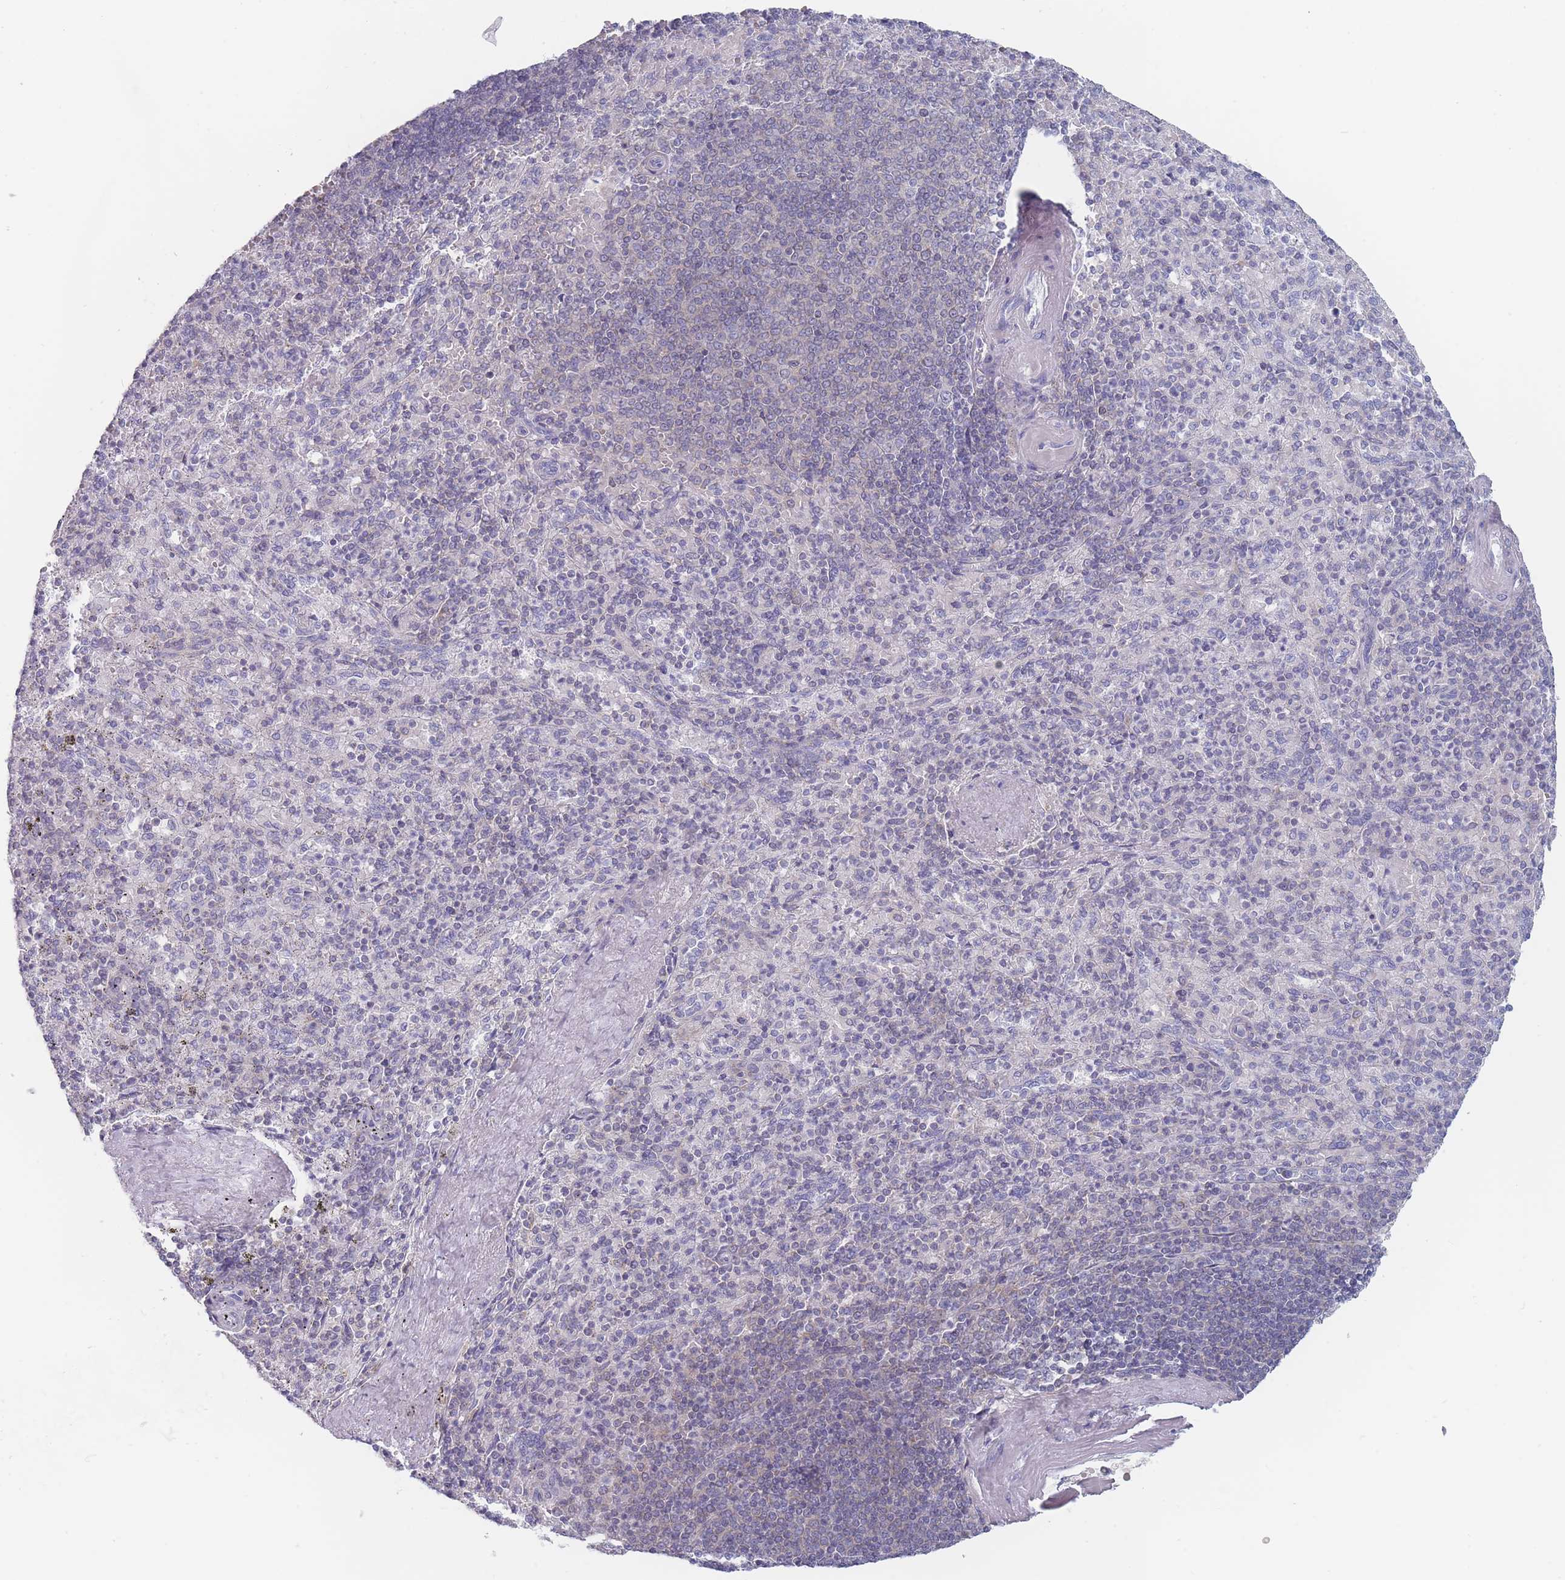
{"staining": {"intensity": "moderate", "quantity": "<25%", "location": "cytoplasmic/membranous"}, "tissue": "spleen", "cell_type": "Cells in red pulp", "image_type": "normal", "snomed": [{"axis": "morphology", "description": "Normal tissue, NOS"}, {"axis": "topography", "description": "Spleen"}], "caption": "Benign spleen exhibits moderate cytoplasmic/membranous positivity in about <25% of cells in red pulp, visualized by immunohistochemistry. (IHC, brightfield microscopy, high magnification).", "gene": "MAP1S", "patient": {"sex": "male", "age": 82}}